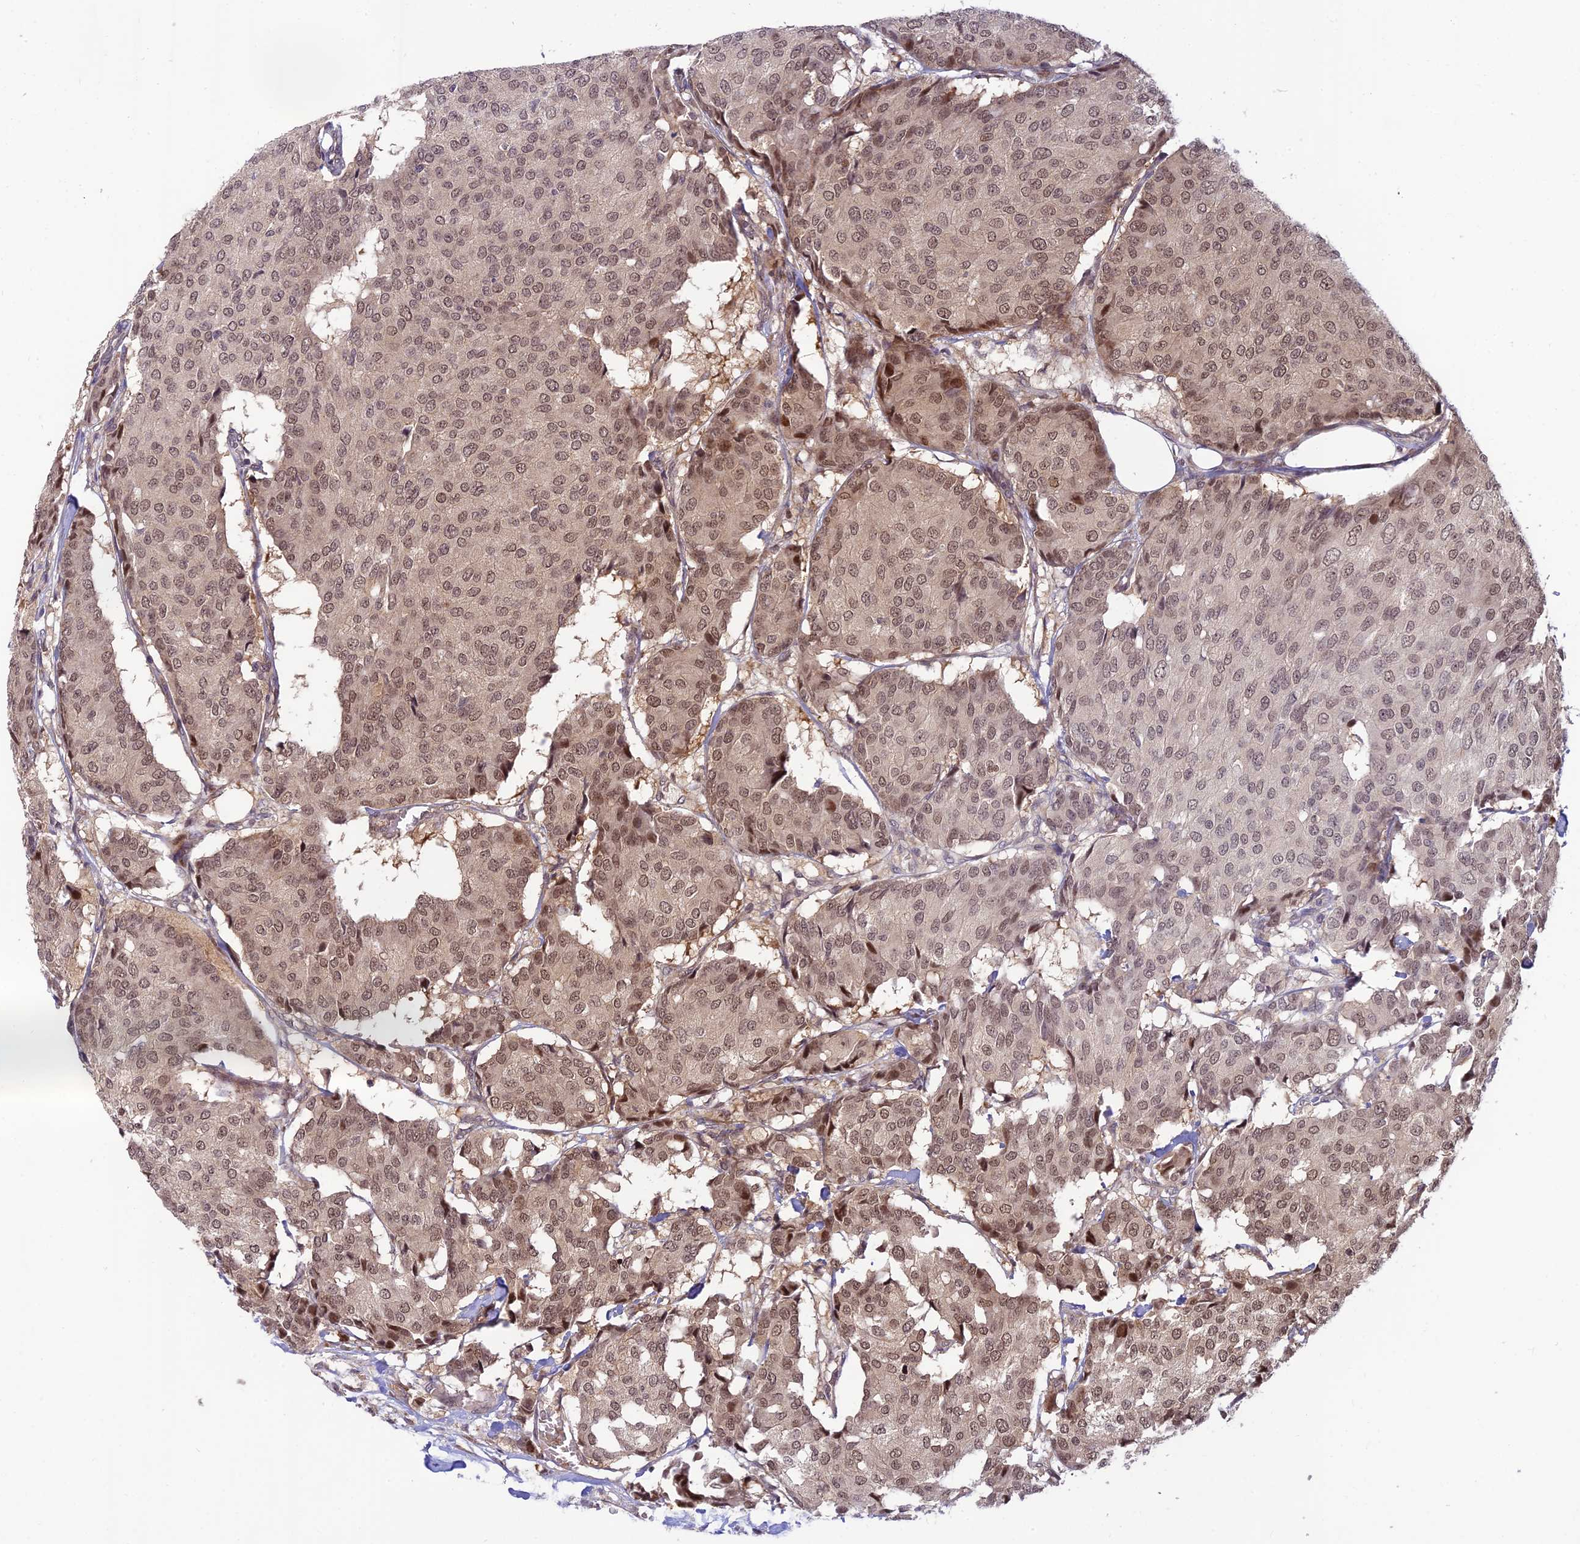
{"staining": {"intensity": "weak", "quantity": ">75%", "location": "nuclear"}, "tissue": "breast cancer", "cell_type": "Tumor cells", "image_type": "cancer", "snomed": [{"axis": "morphology", "description": "Duct carcinoma"}, {"axis": "topography", "description": "Breast"}], "caption": "High-power microscopy captured an IHC histopathology image of breast cancer (intraductal carcinoma), revealing weak nuclear expression in approximately >75% of tumor cells.", "gene": "ASPDH", "patient": {"sex": "female", "age": 75}}